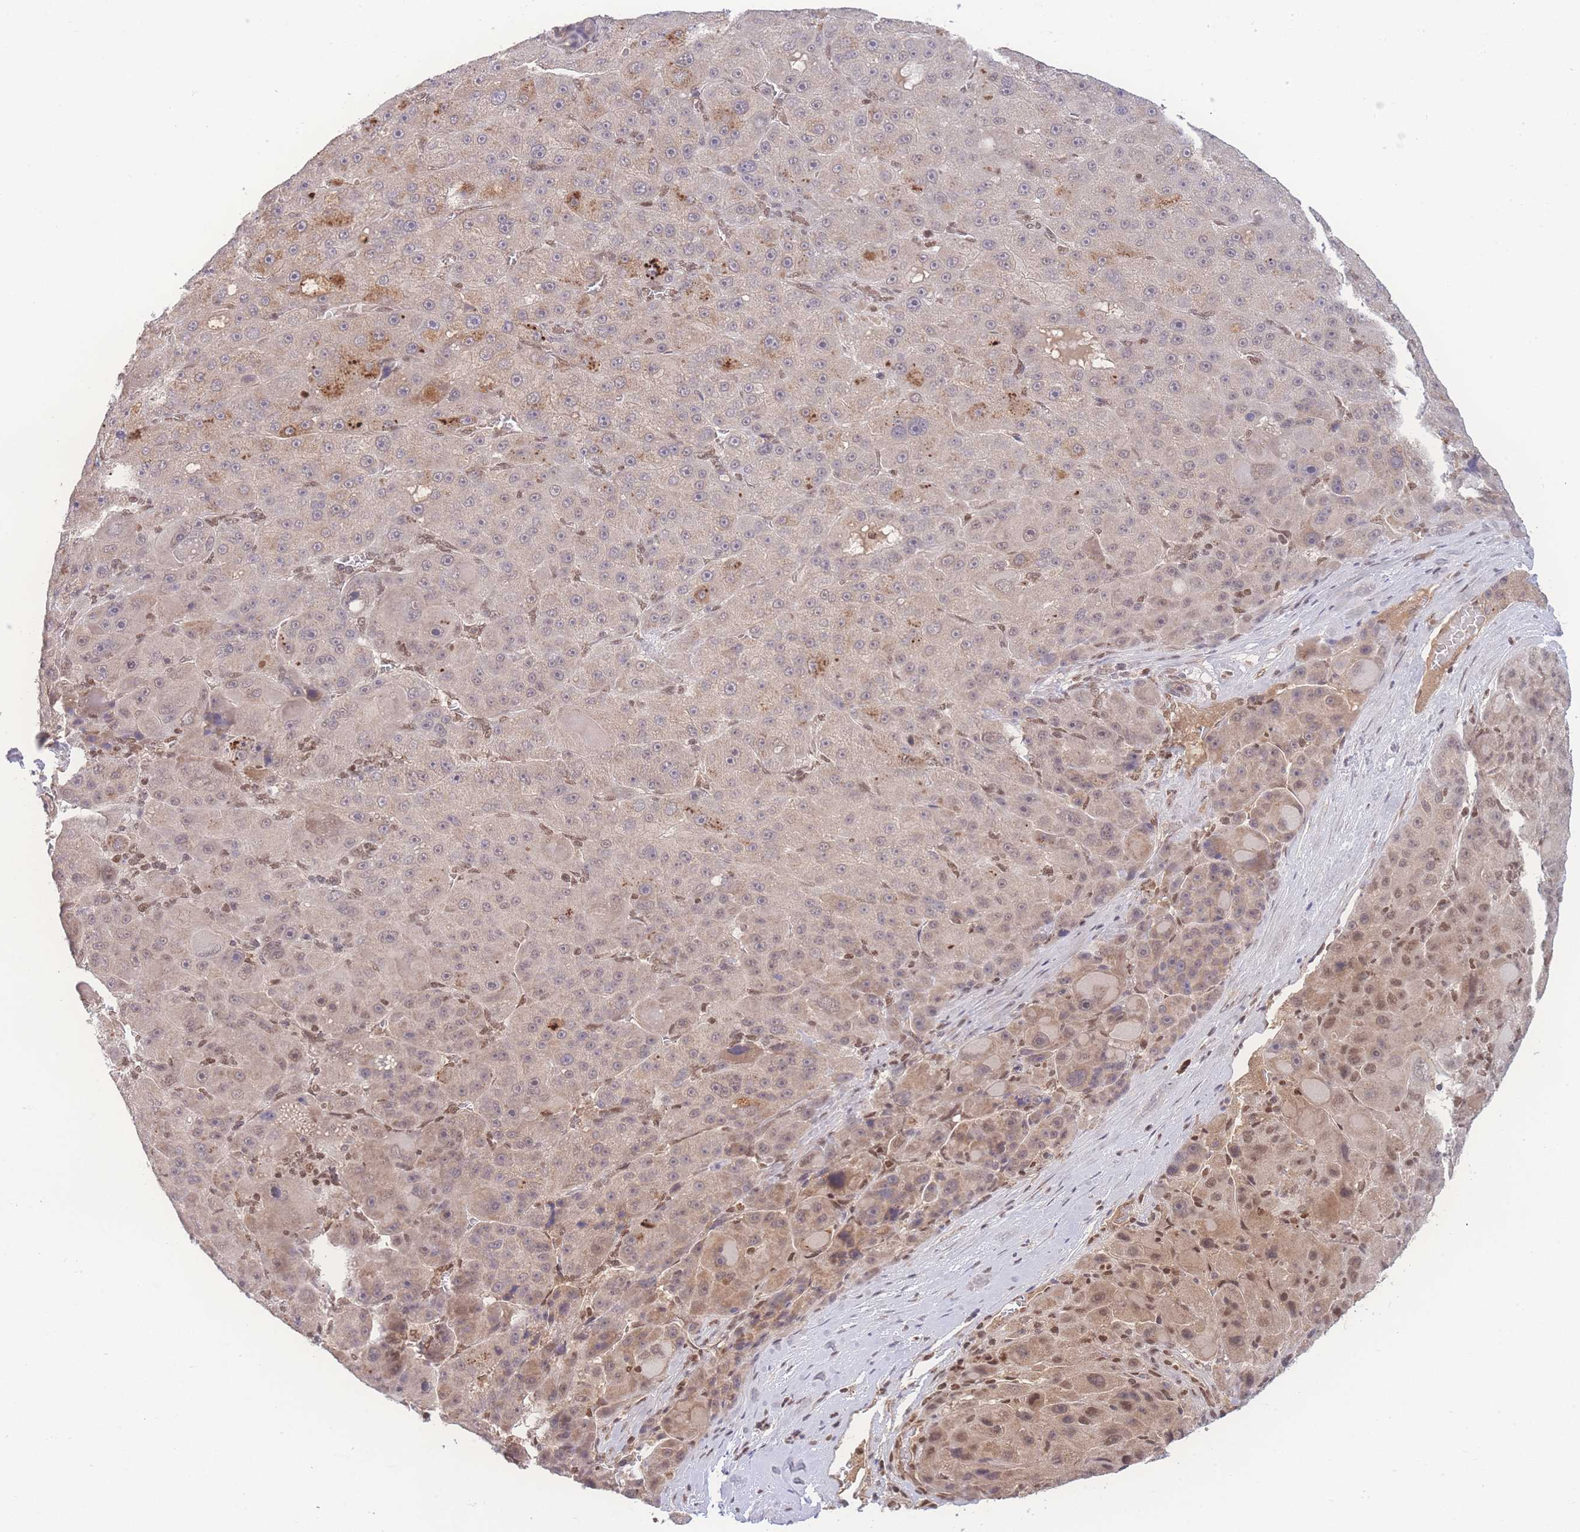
{"staining": {"intensity": "weak", "quantity": "25%-75%", "location": "cytoplasmic/membranous,nuclear"}, "tissue": "liver cancer", "cell_type": "Tumor cells", "image_type": "cancer", "snomed": [{"axis": "morphology", "description": "Carcinoma, Hepatocellular, NOS"}, {"axis": "topography", "description": "Liver"}], "caption": "Immunohistochemistry (IHC) micrograph of liver cancer (hepatocellular carcinoma) stained for a protein (brown), which shows low levels of weak cytoplasmic/membranous and nuclear expression in approximately 25%-75% of tumor cells.", "gene": "RAVER1", "patient": {"sex": "male", "age": 76}}